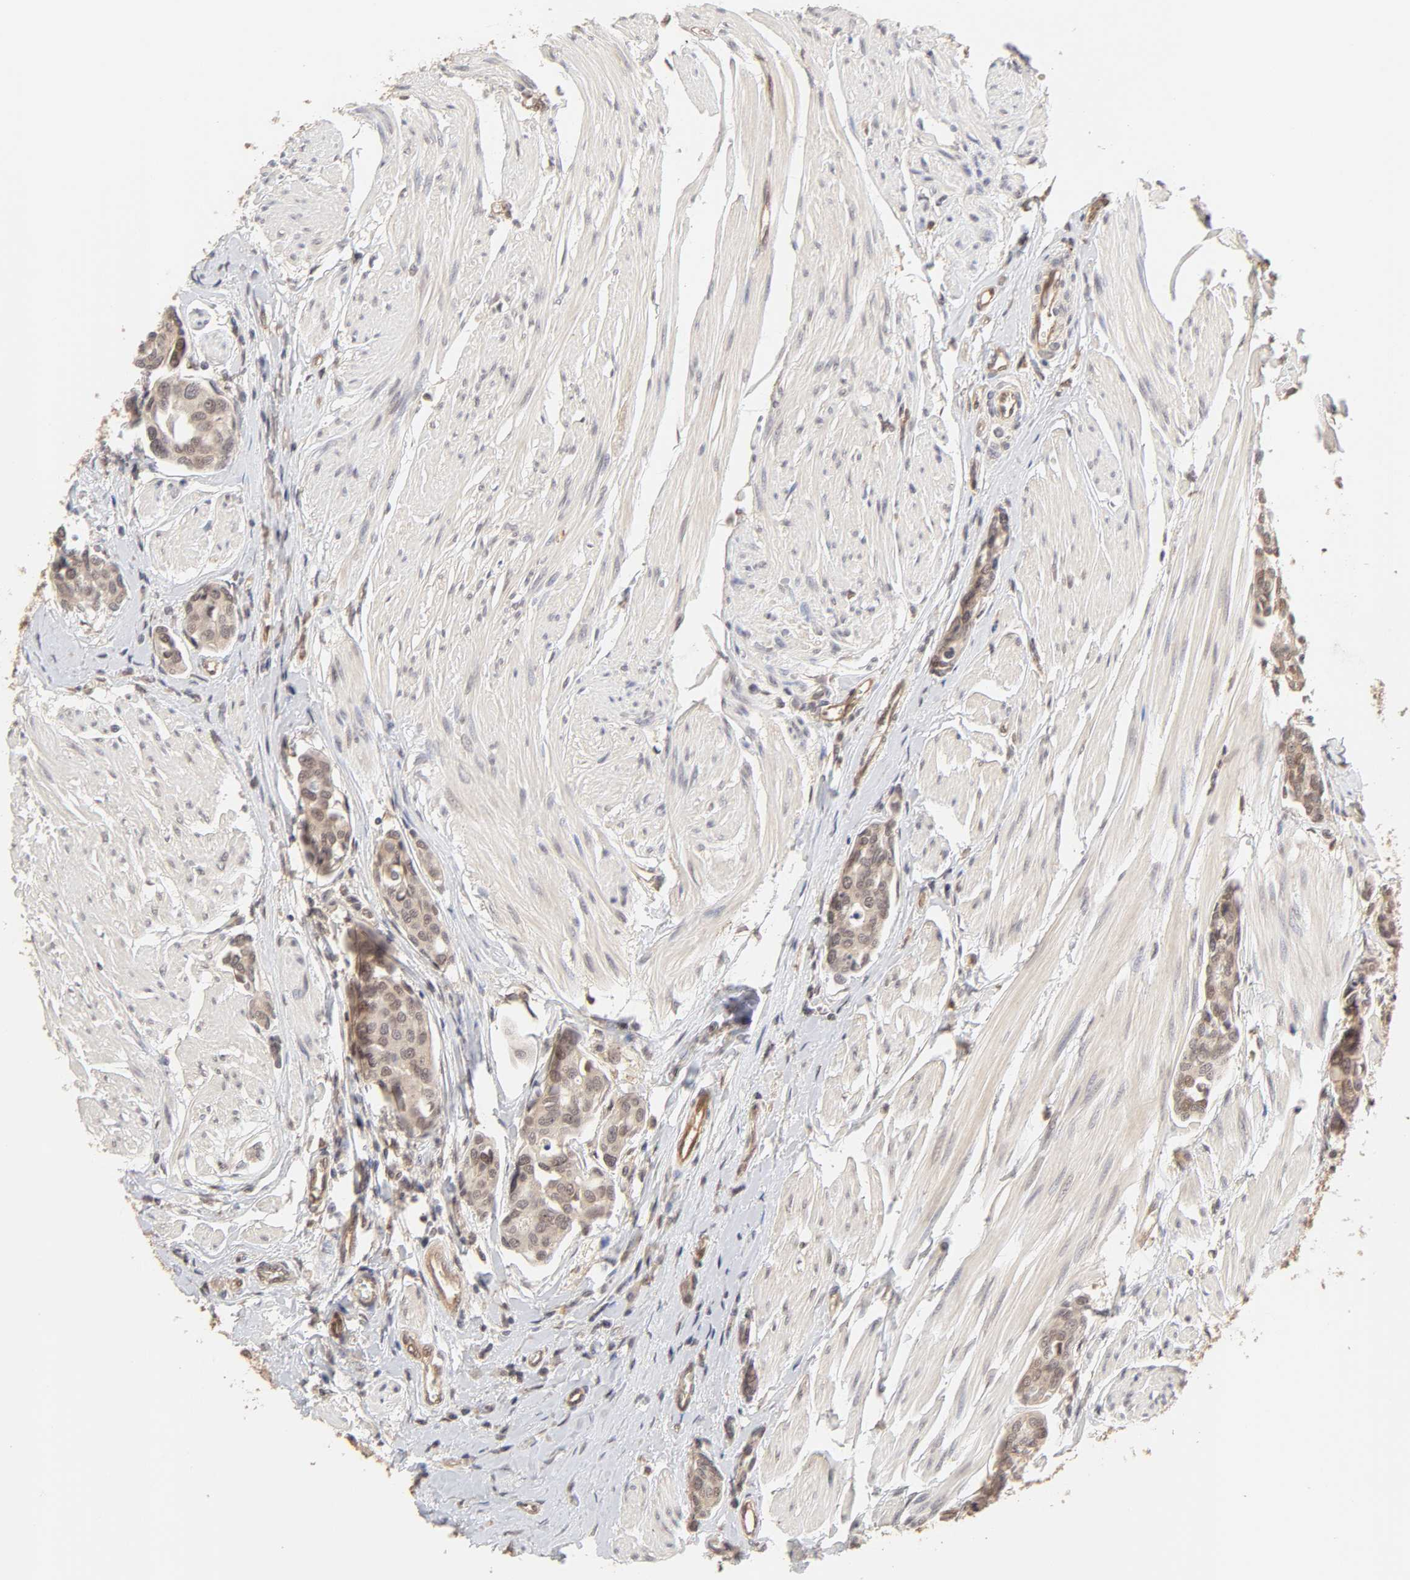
{"staining": {"intensity": "moderate", "quantity": ">75%", "location": "cytoplasmic/membranous"}, "tissue": "urothelial cancer", "cell_type": "Tumor cells", "image_type": "cancer", "snomed": [{"axis": "morphology", "description": "Urothelial carcinoma, High grade"}, {"axis": "topography", "description": "Urinary bladder"}], "caption": "About >75% of tumor cells in urothelial cancer demonstrate moderate cytoplasmic/membranous protein positivity as visualized by brown immunohistochemical staining.", "gene": "MAPK1", "patient": {"sex": "male", "age": 78}}